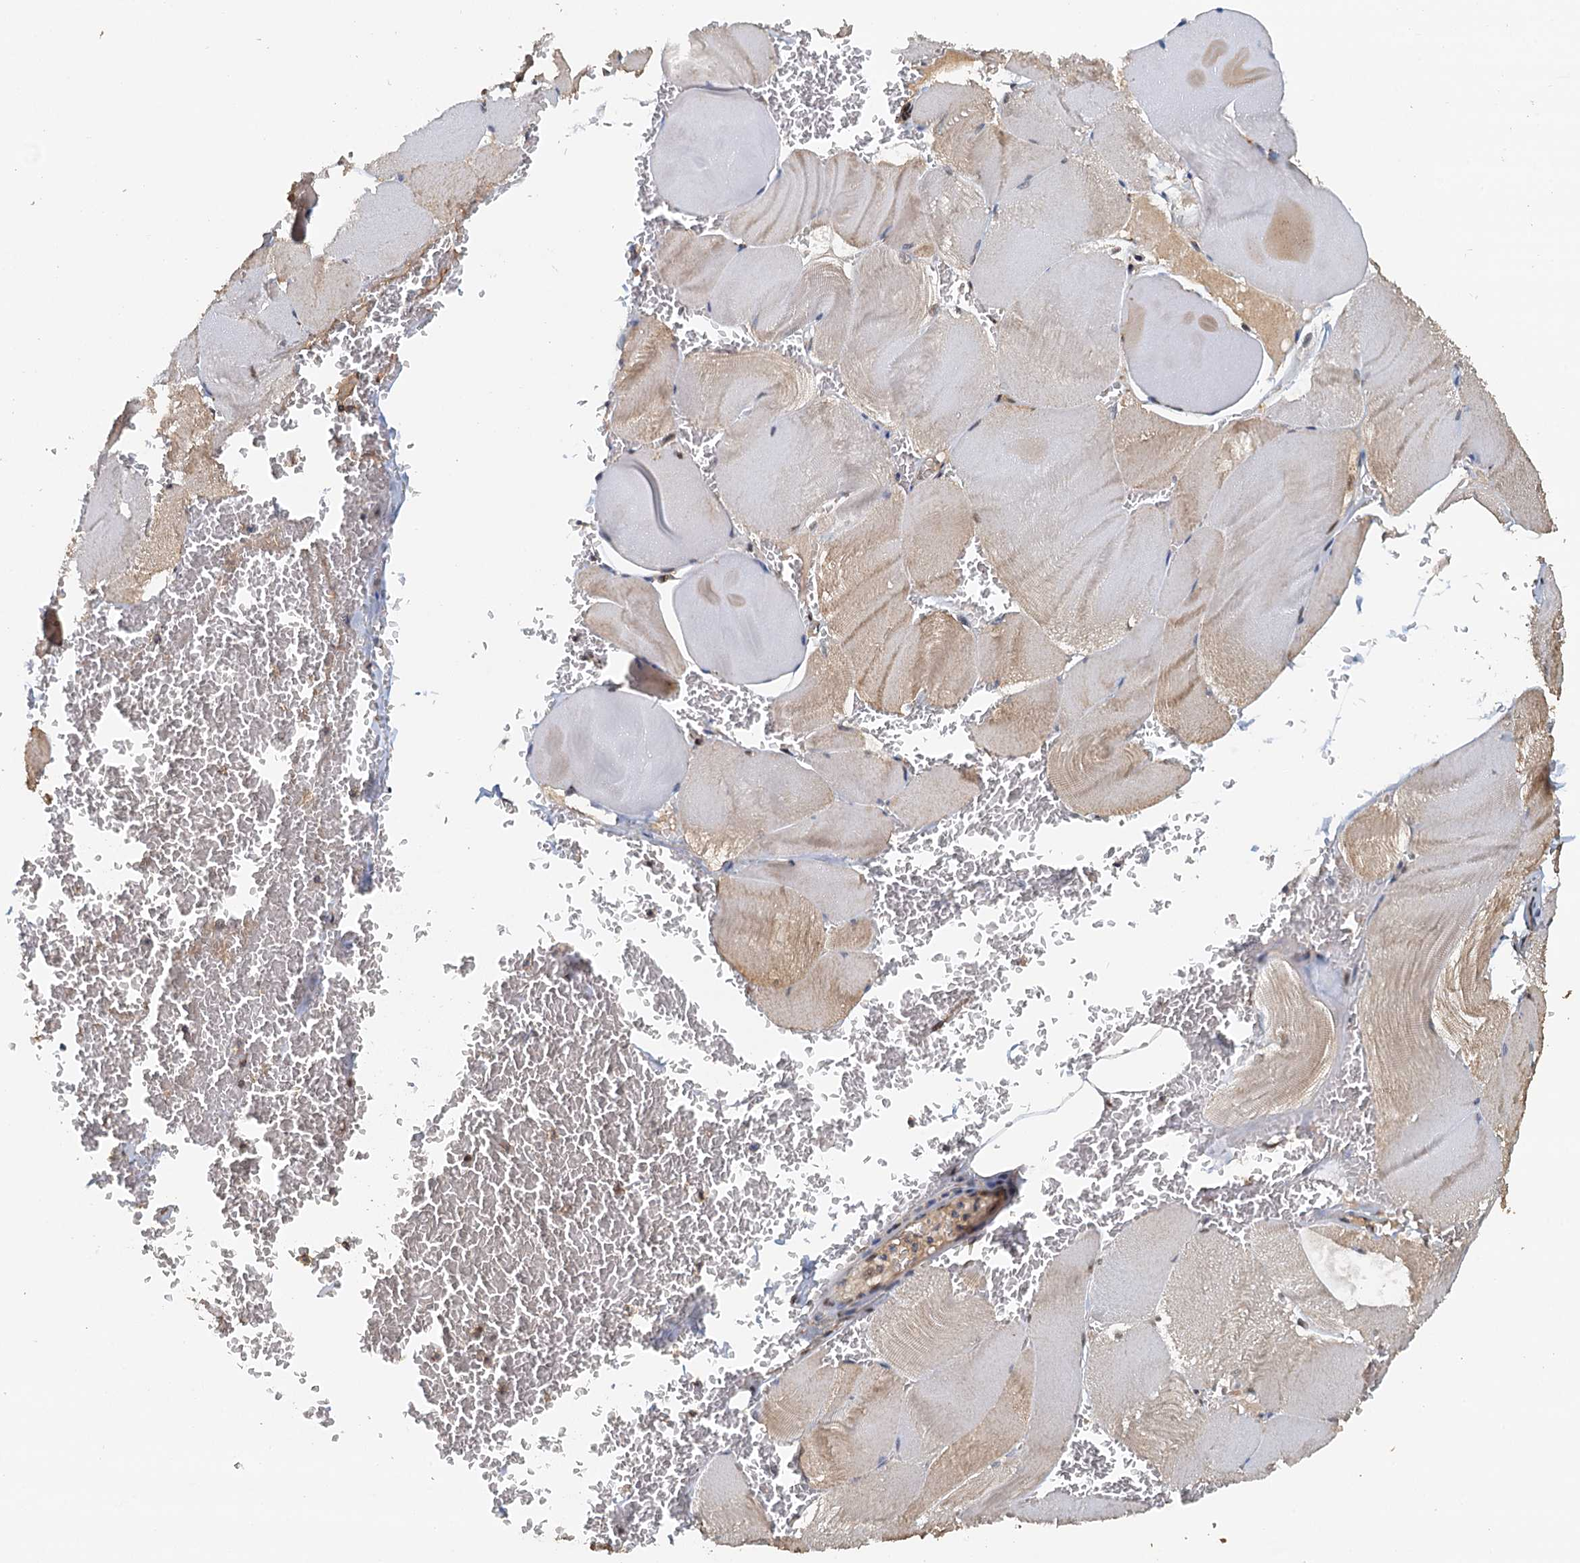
{"staining": {"intensity": "weak", "quantity": "<25%", "location": "cytoplasmic/membranous"}, "tissue": "skeletal muscle", "cell_type": "Myocytes", "image_type": "normal", "snomed": [{"axis": "morphology", "description": "Normal tissue, NOS"}, {"axis": "morphology", "description": "Basal cell carcinoma"}, {"axis": "topography", "description": "Skeletal muscle"}], "caption": "The image shows no staining of myocytes in benign skeletal muscle. (Immunohistochemistry, brightfield microscopy, high magnification).", "gene": "UBL7", "patient": {"sex": "female", "age": 64}}